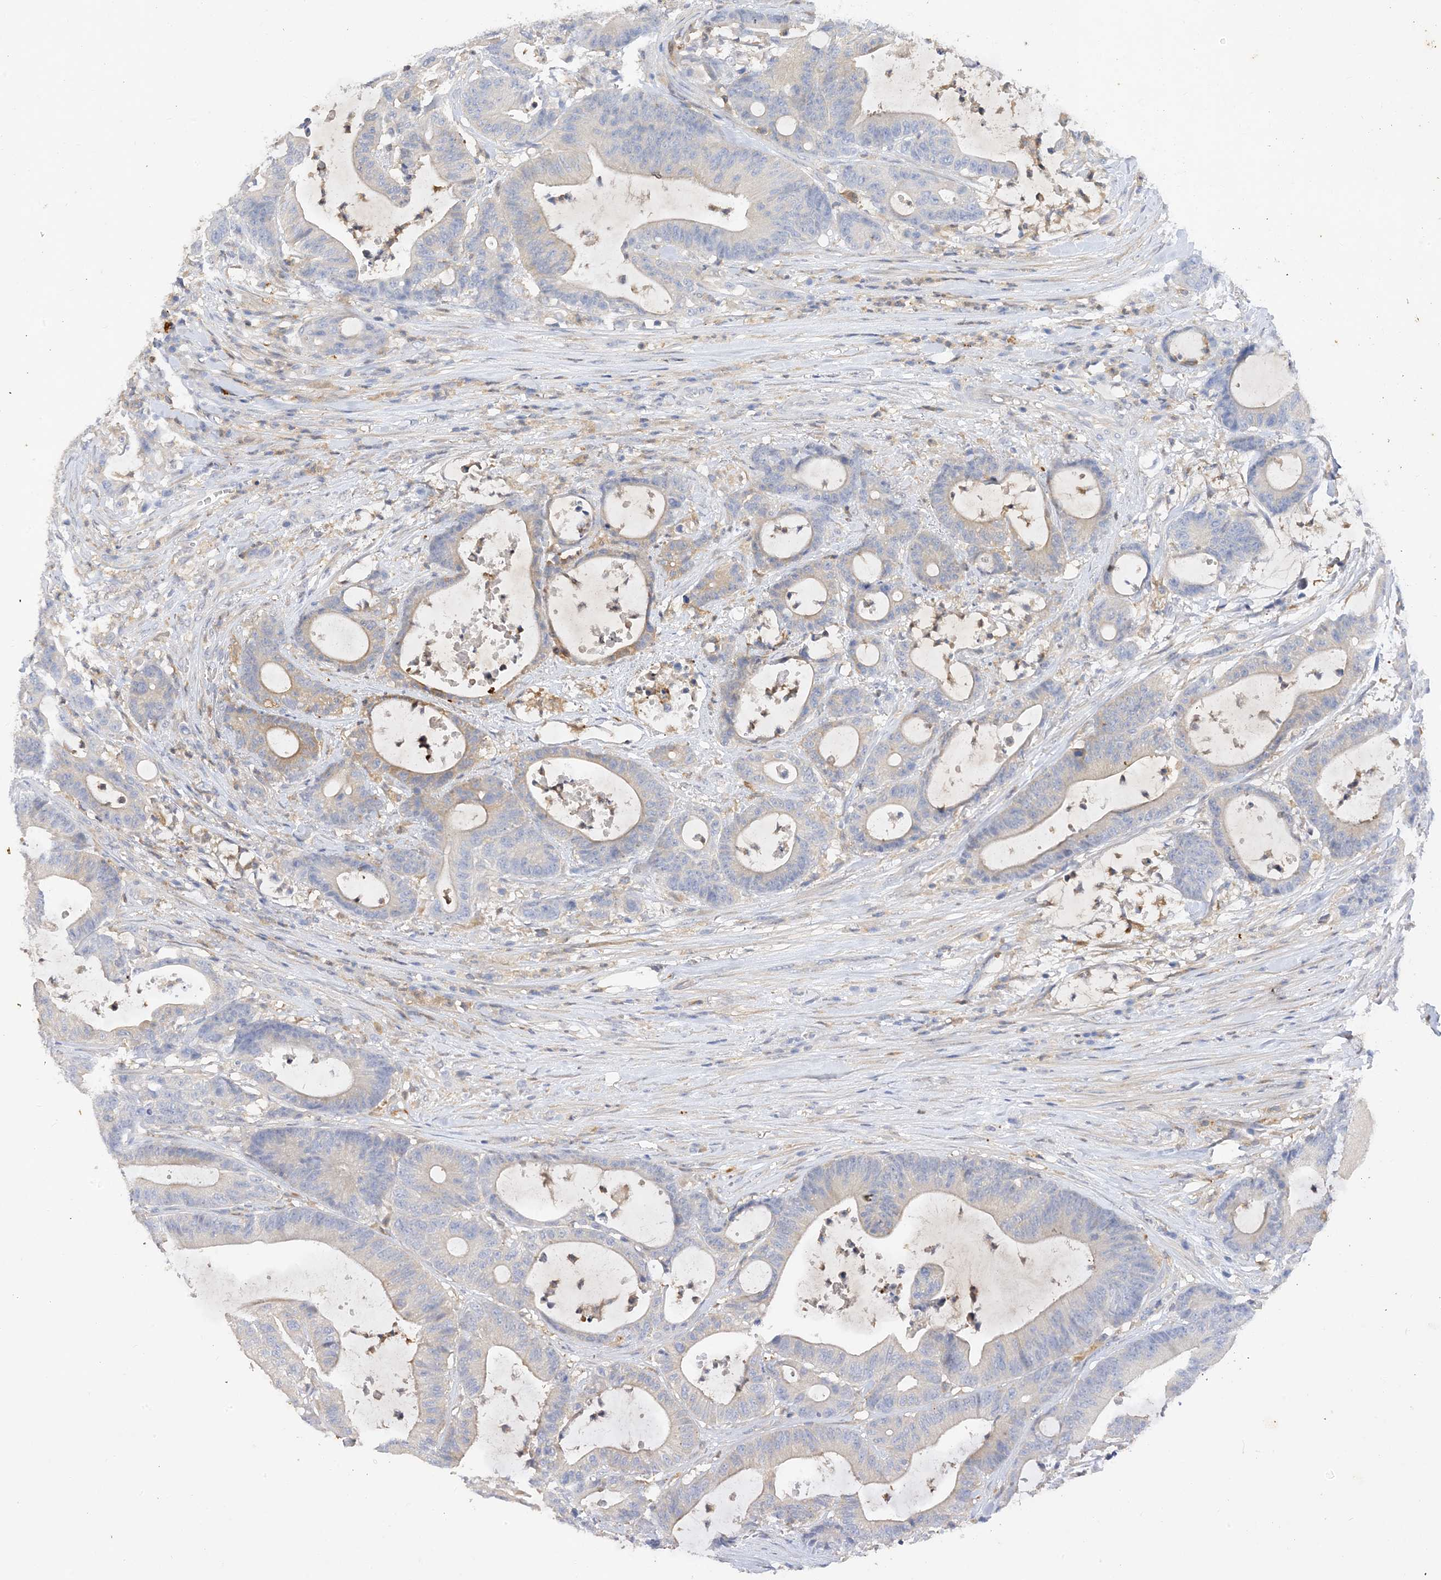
{"staining": {"intensity": "weak", "quantity": "<25%", "location": "cytoplasmic/membranous"}, "tissue": "colorectal cancer", "cell_type": "Tumor cells", "image_type": "cancer", "snomed": [{"axis": "morphology", "description": "Adenocarcinoma, NOS"}, {"axis": "topography", "description": "Colon"}], "caption": "Colorectal cancer stained for a protein using immunohistochemistry (IHC) reveals no positivity tumor cells.", "gene": "ARV1", "patient": {"sex": "female", "age": 84}}